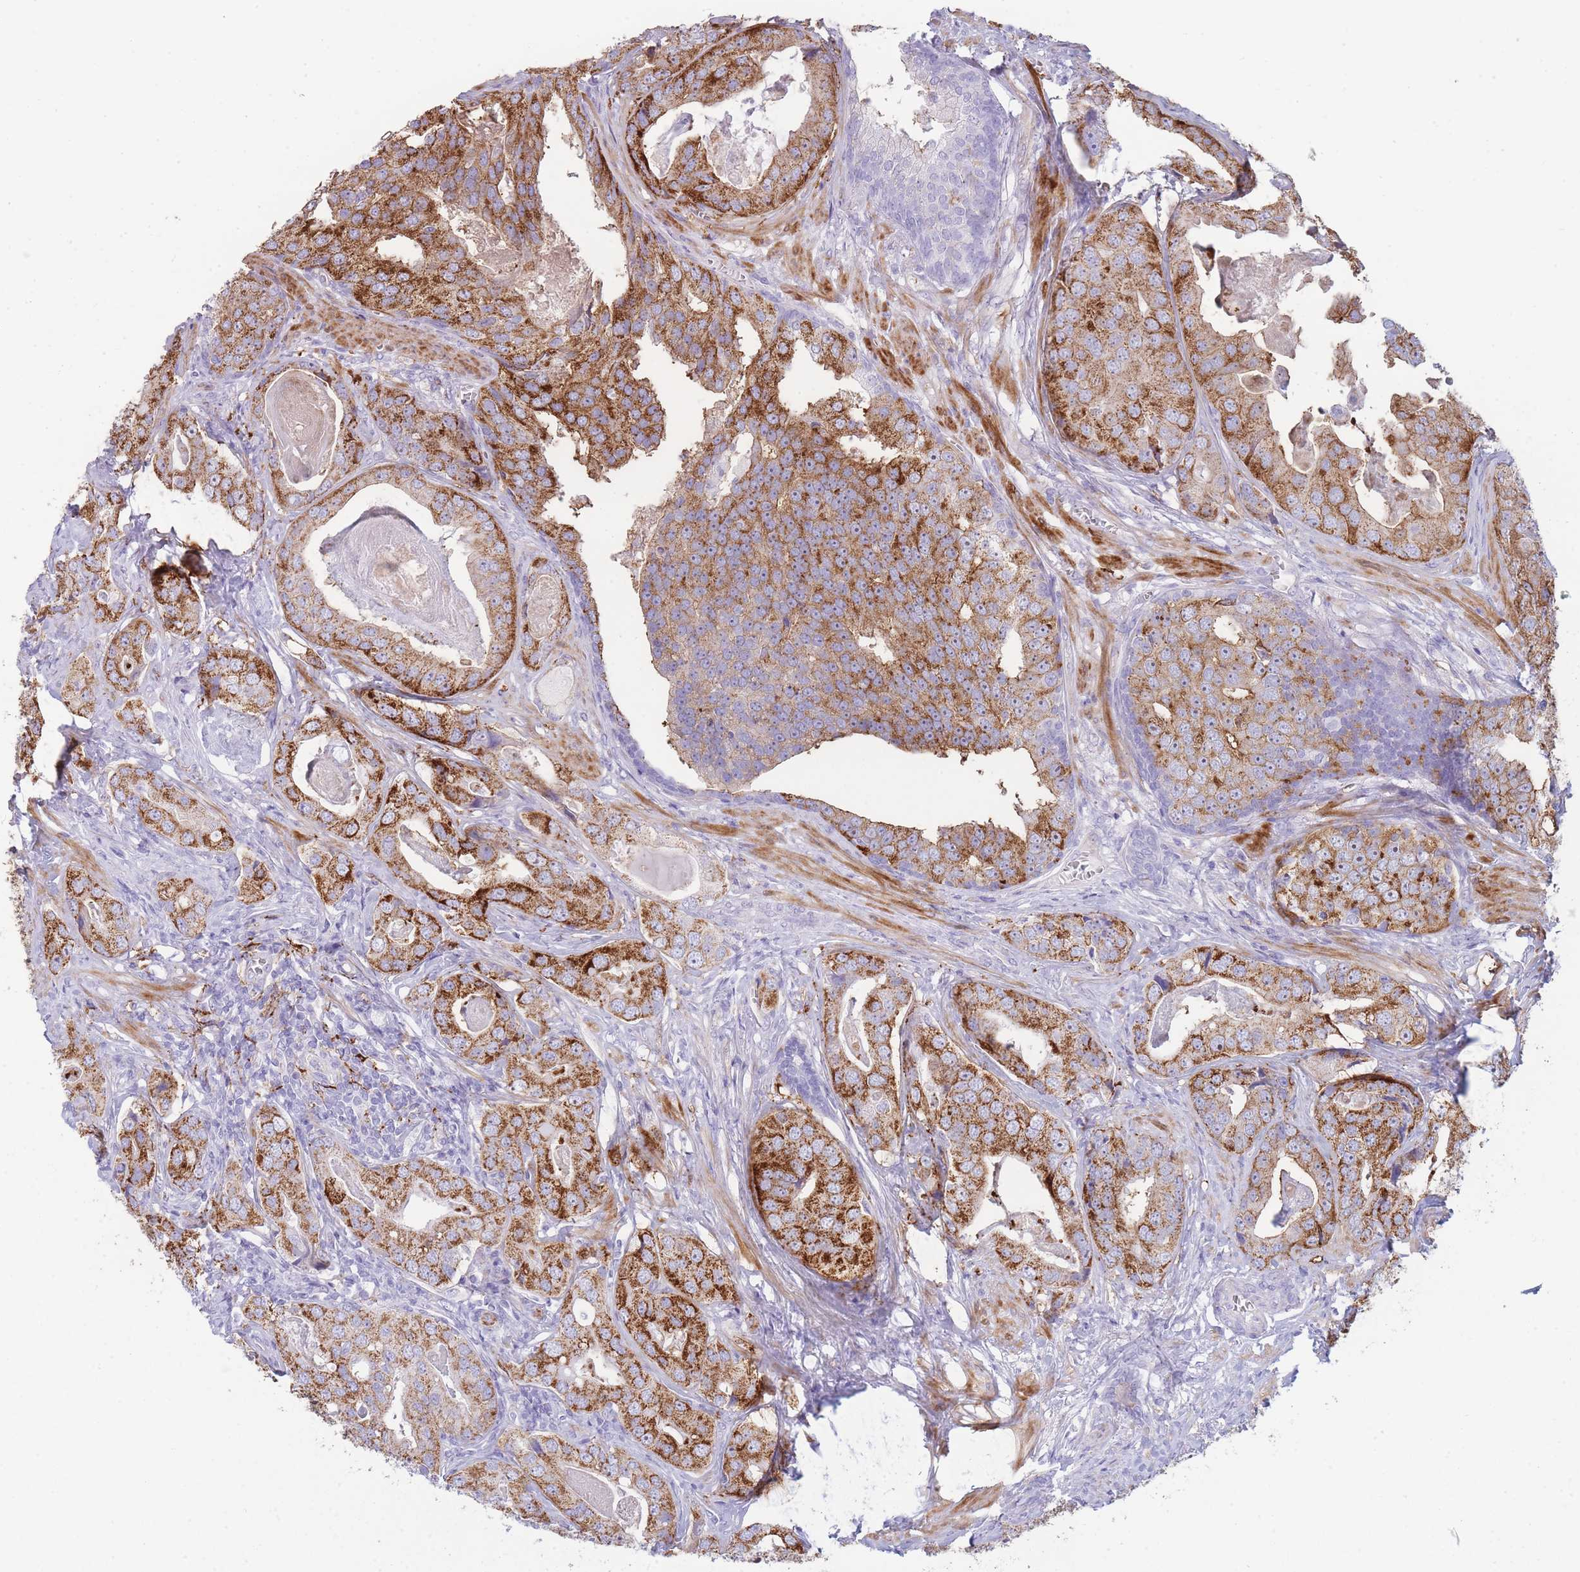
{"staining": {"intensity": "strong", "quantity": ">75%", "location": "cytoplasmic/membranous"}, "tissue": "prostate cancer", "cell_type": "Tumor cells", "image_type": "cancer", "snomed": [{"axis": "morphology", "description": "Adenocarcinoma, High grade"}, {"axis": "topography", "description": "Prostate"}], "caption": "Immunohistochemistry micrograph of adenocarcinoma (high-grade) (prostate) stained for a protein (brown), which displays high levels of strong cytoplasmic/membranous positivity in approximately >75% of tumor cells.", "gene": "UTP14A", "patient": {"sex": "male", "age": 71}}